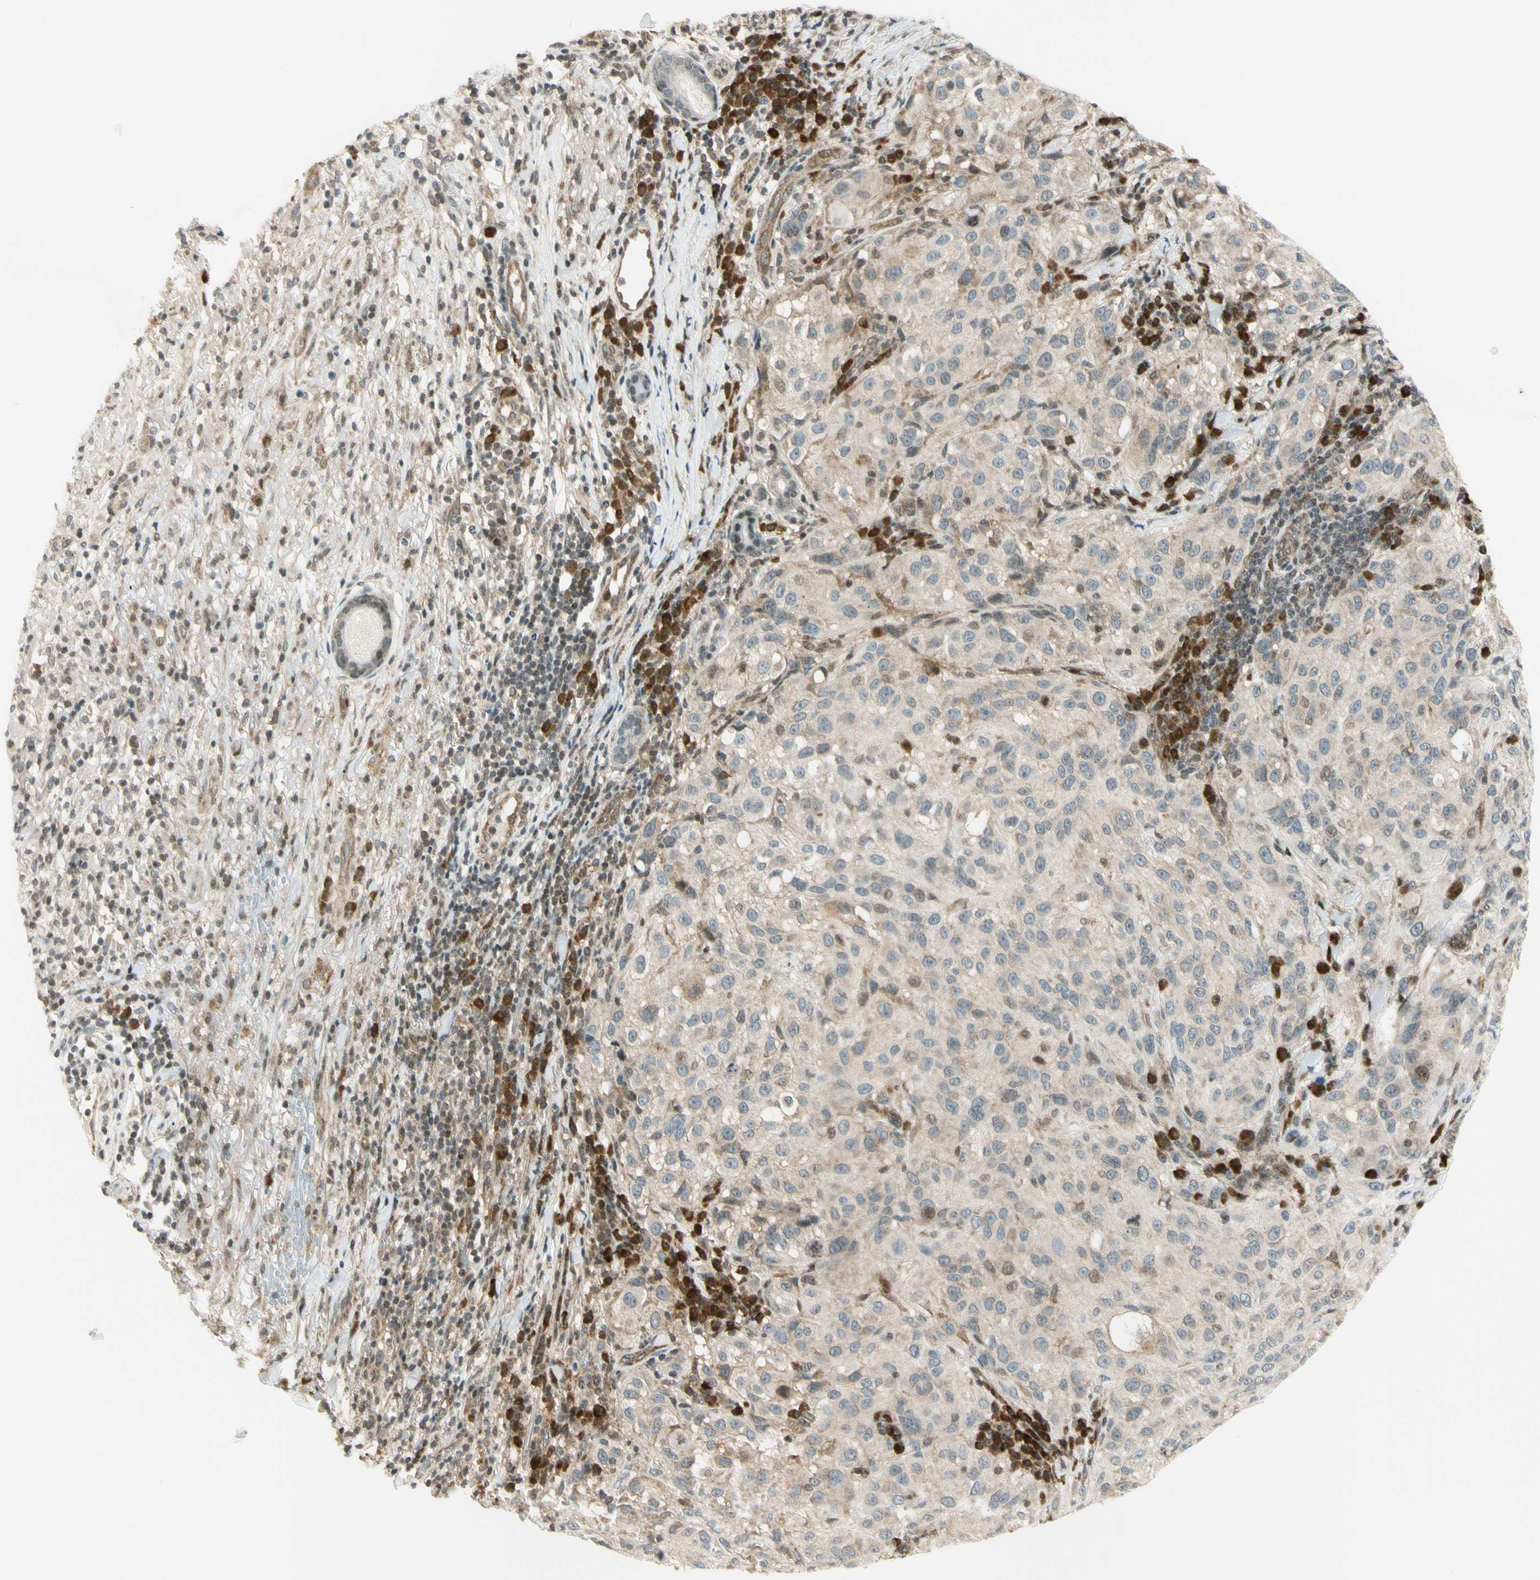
{"staining": {"intensity": "weak", "quantity": "<25%", "location": "cytoplasmic/membranous"}, "tissue": "melanoma", "cell_type": "Tumor cells", "image_type": "cancer", "snomed": [{"axis": "morphology", "description": "Necrosis, NOS"}, {"axis": "morphology", "description": "Malignant melanoma, NOS"}, {"axis": "topography", "description": "Skin"}], "caption": "Immunohistochemistry (IHC) of malignant melanoma displays no staining in tumor cells.", "gene": "TPT1", "patient": {"sex": "female", "age": 87}}